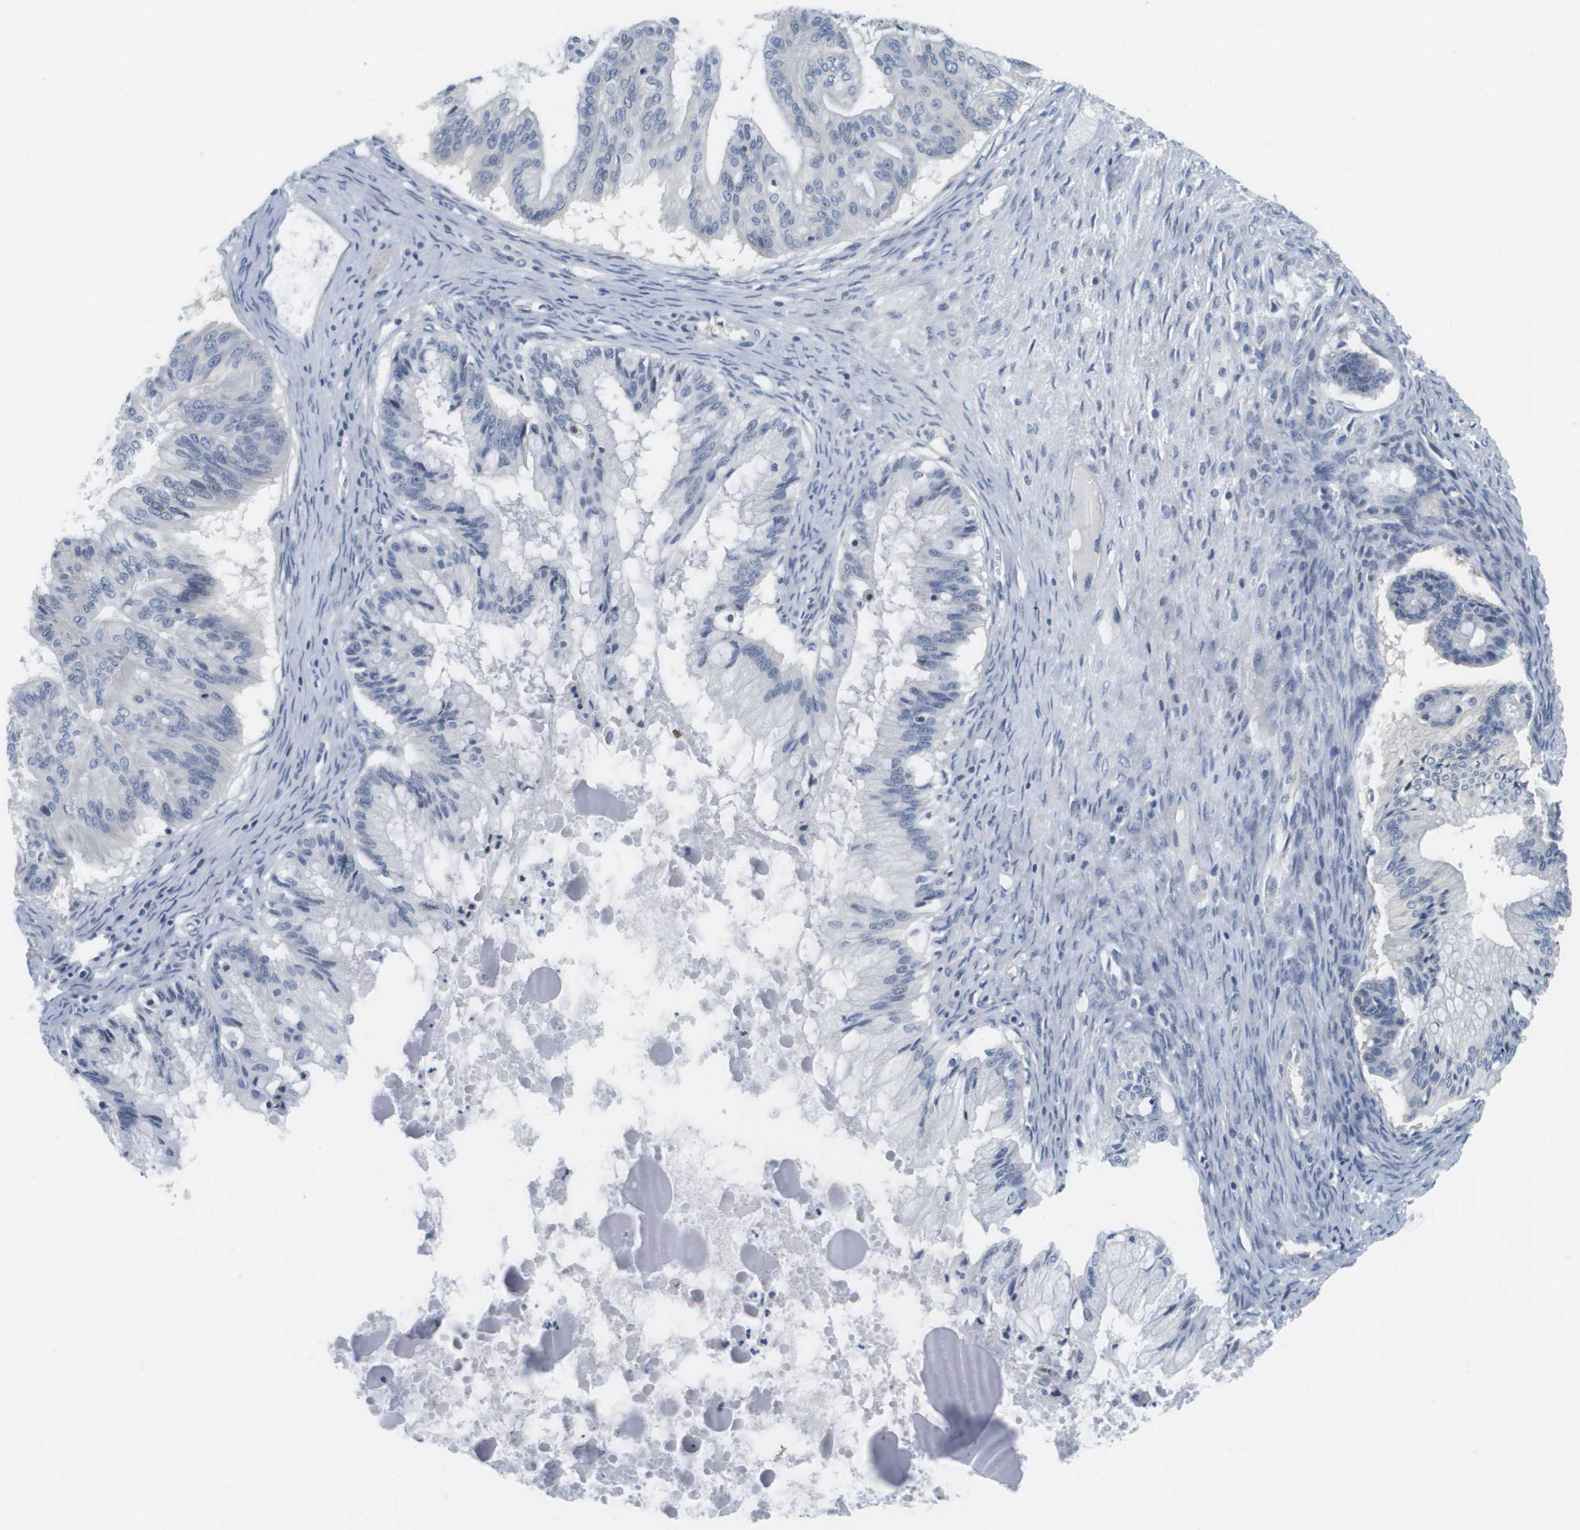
{"staining": {"intensity": "negative", "quantity": "none", "location": "none"}, "tissue": "ovarian cancer", "cell_type": "Tumor cells", "image_type": "cancer", "snomed": [{"axis": "morphology", "description": "Cystadenocarcinoma, mucinous, NOS"}, {"axis": "topography", "description": "Ovary"}], "caption": "Human ovarian mucinous cystadenocarcinoma stained for a protein using IHC reveals no expression in tumor cells.", "gene": "KCNJ5", "patient": {"sex": "female", "age": 57}}